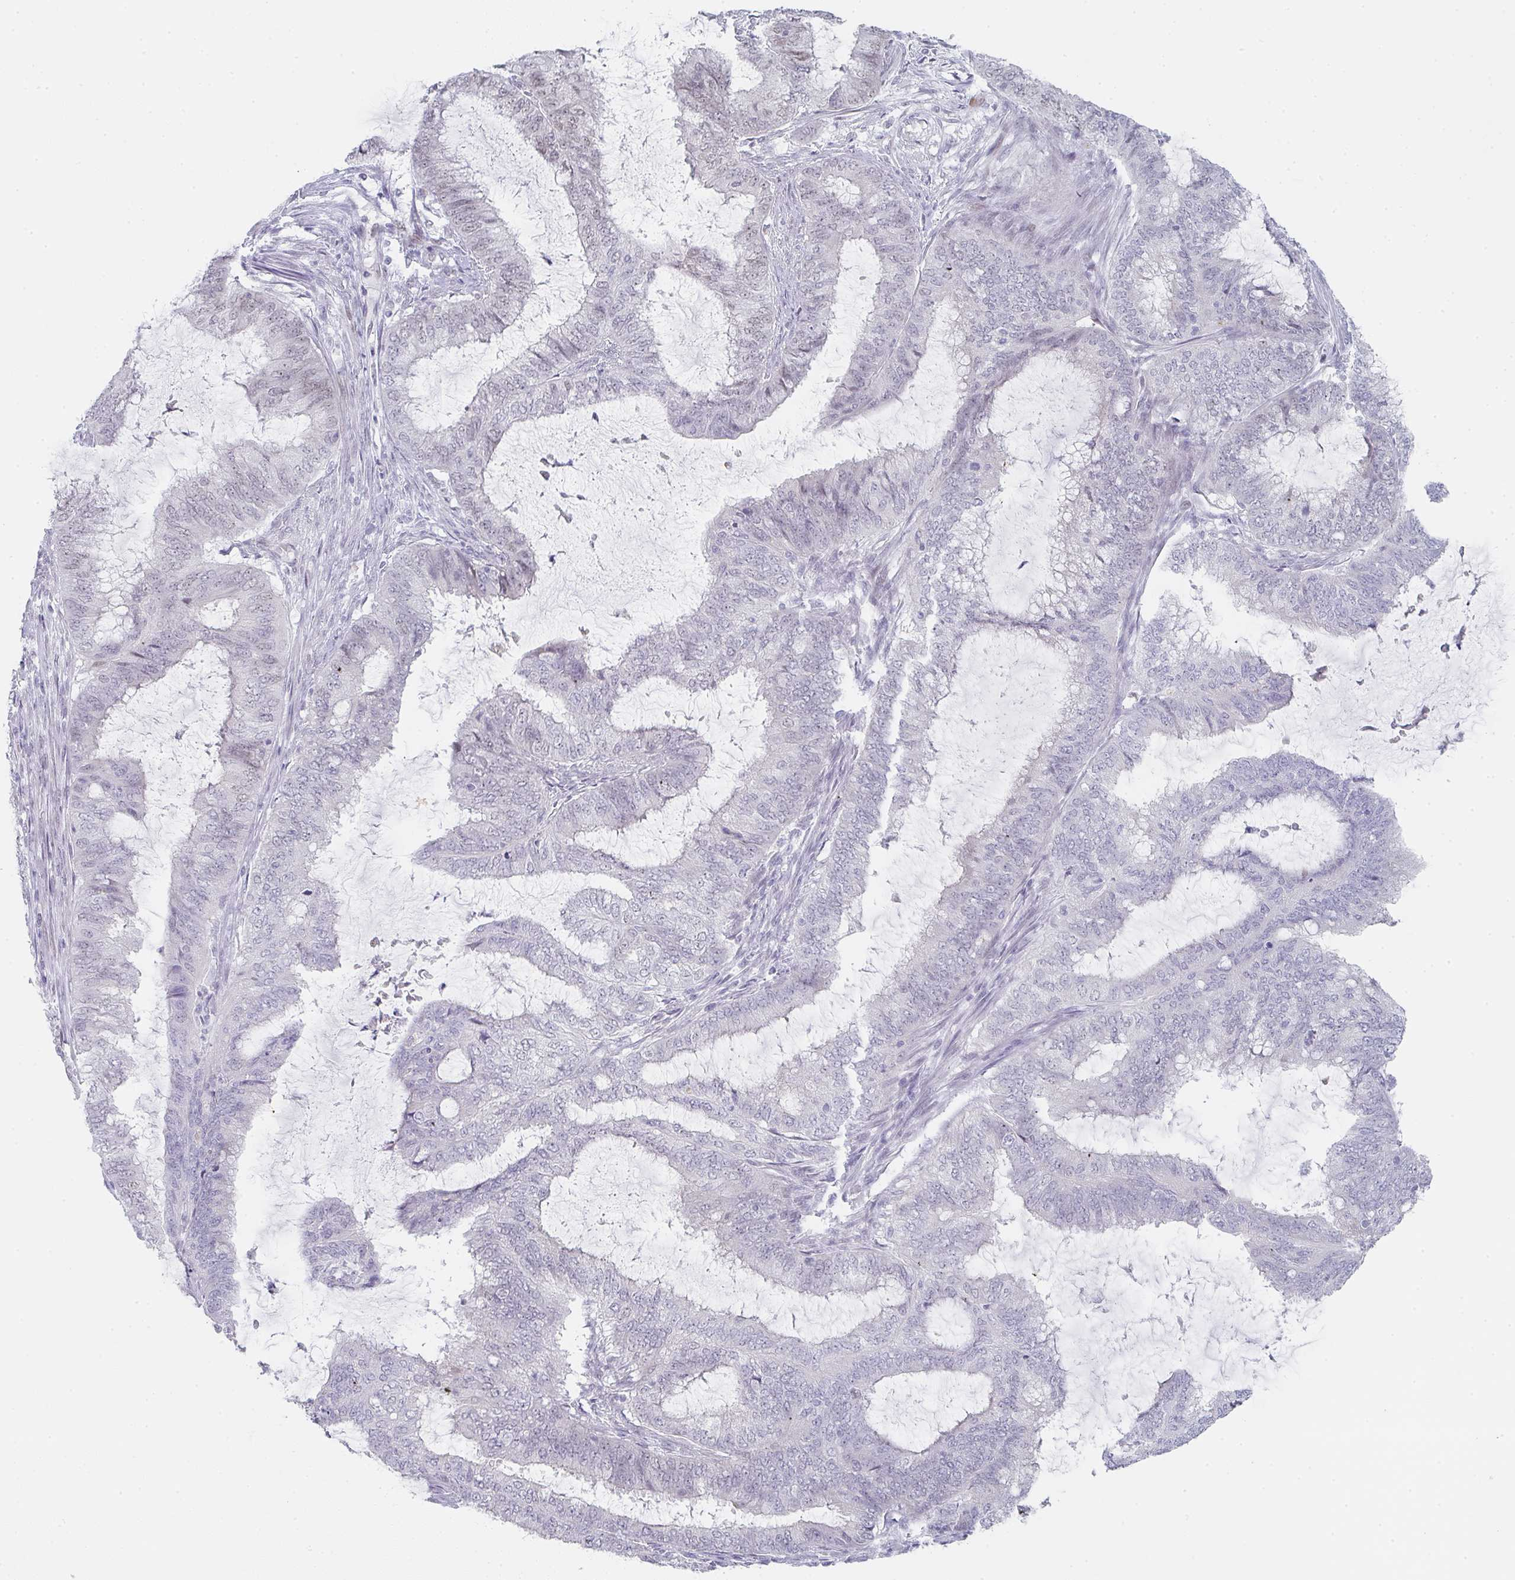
{"staining": {"intensity": "moderate", "quantity": "25%-75%", "location": "nuclear"}, "tissue": "endometrial cancer", "cell_type": "Tumor cells", "image_type": "cancer", "snomed": [{"axis": "morphology", "description": "Adenocarcinoma, NOS"}, {"axis": "topography", "description": "Endometrium"}], "caption": "The photomicrograph shows a brown stain indicating the presence of a protein in the nuclear of tumor cells in endometrial adenocarcinoma. (IHC, brightfield microscopy, high magnification).", "gene": "POU2AF2", "patient": {"sex": "female", "age": 51}}